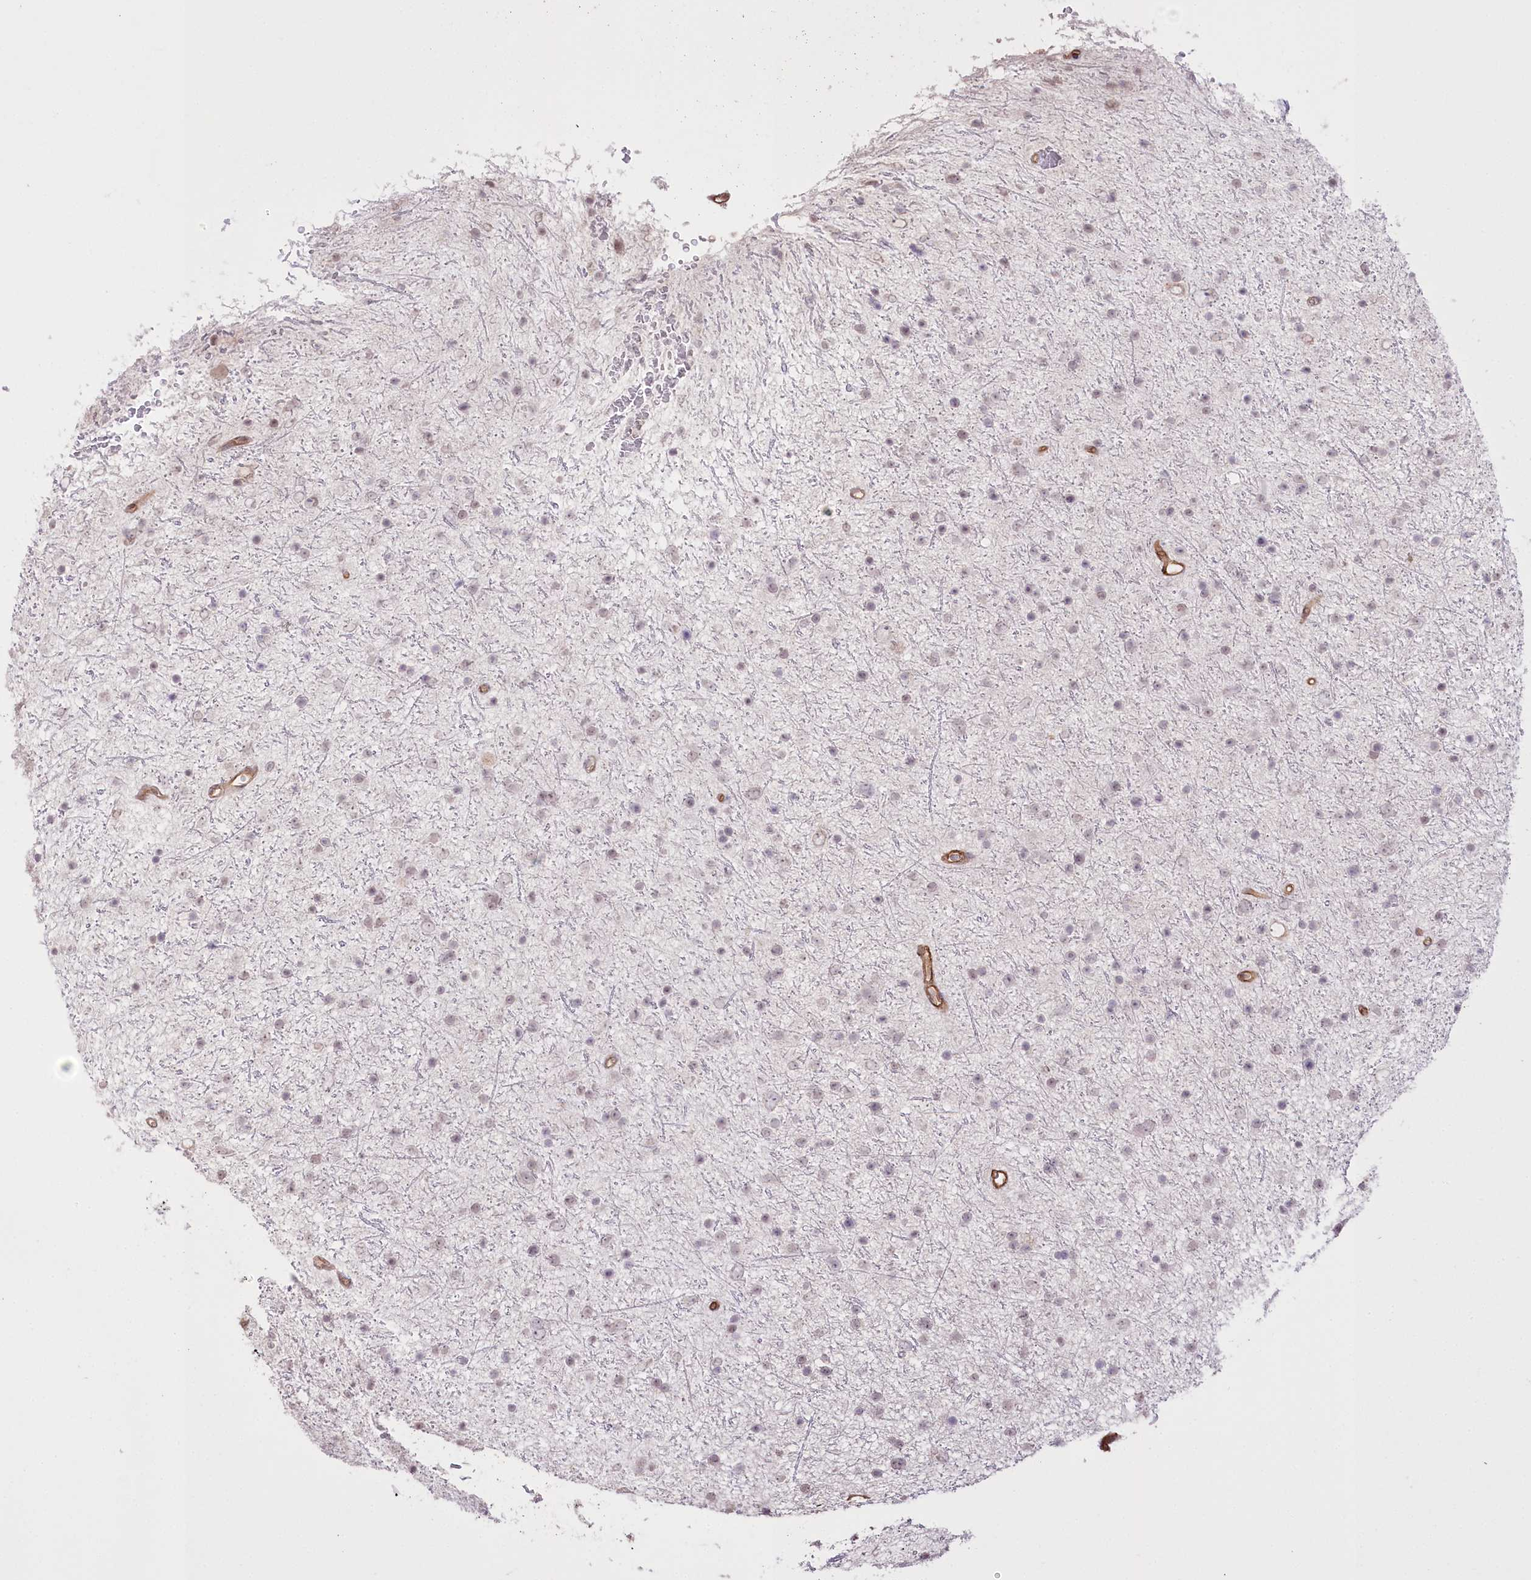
{"staining": {"intensity": "negative", "quantity": "none", "location": "none"}, "tissue": "glioma", "cell_type": "Tumor cells", "image_type": "cancer", "snomed": [{"axis": "morphology", "description": "Glioma, malignant, Low grade"}, {"axis": "topography", "description": "Cerebral cortex"}], "caption": "Photomicrograph shows no significant protein positivity in tumor cells of malignant glioma (low-grade).", "gene": "SLC39A10", "patient": {"sex": "female", "age": 39}}